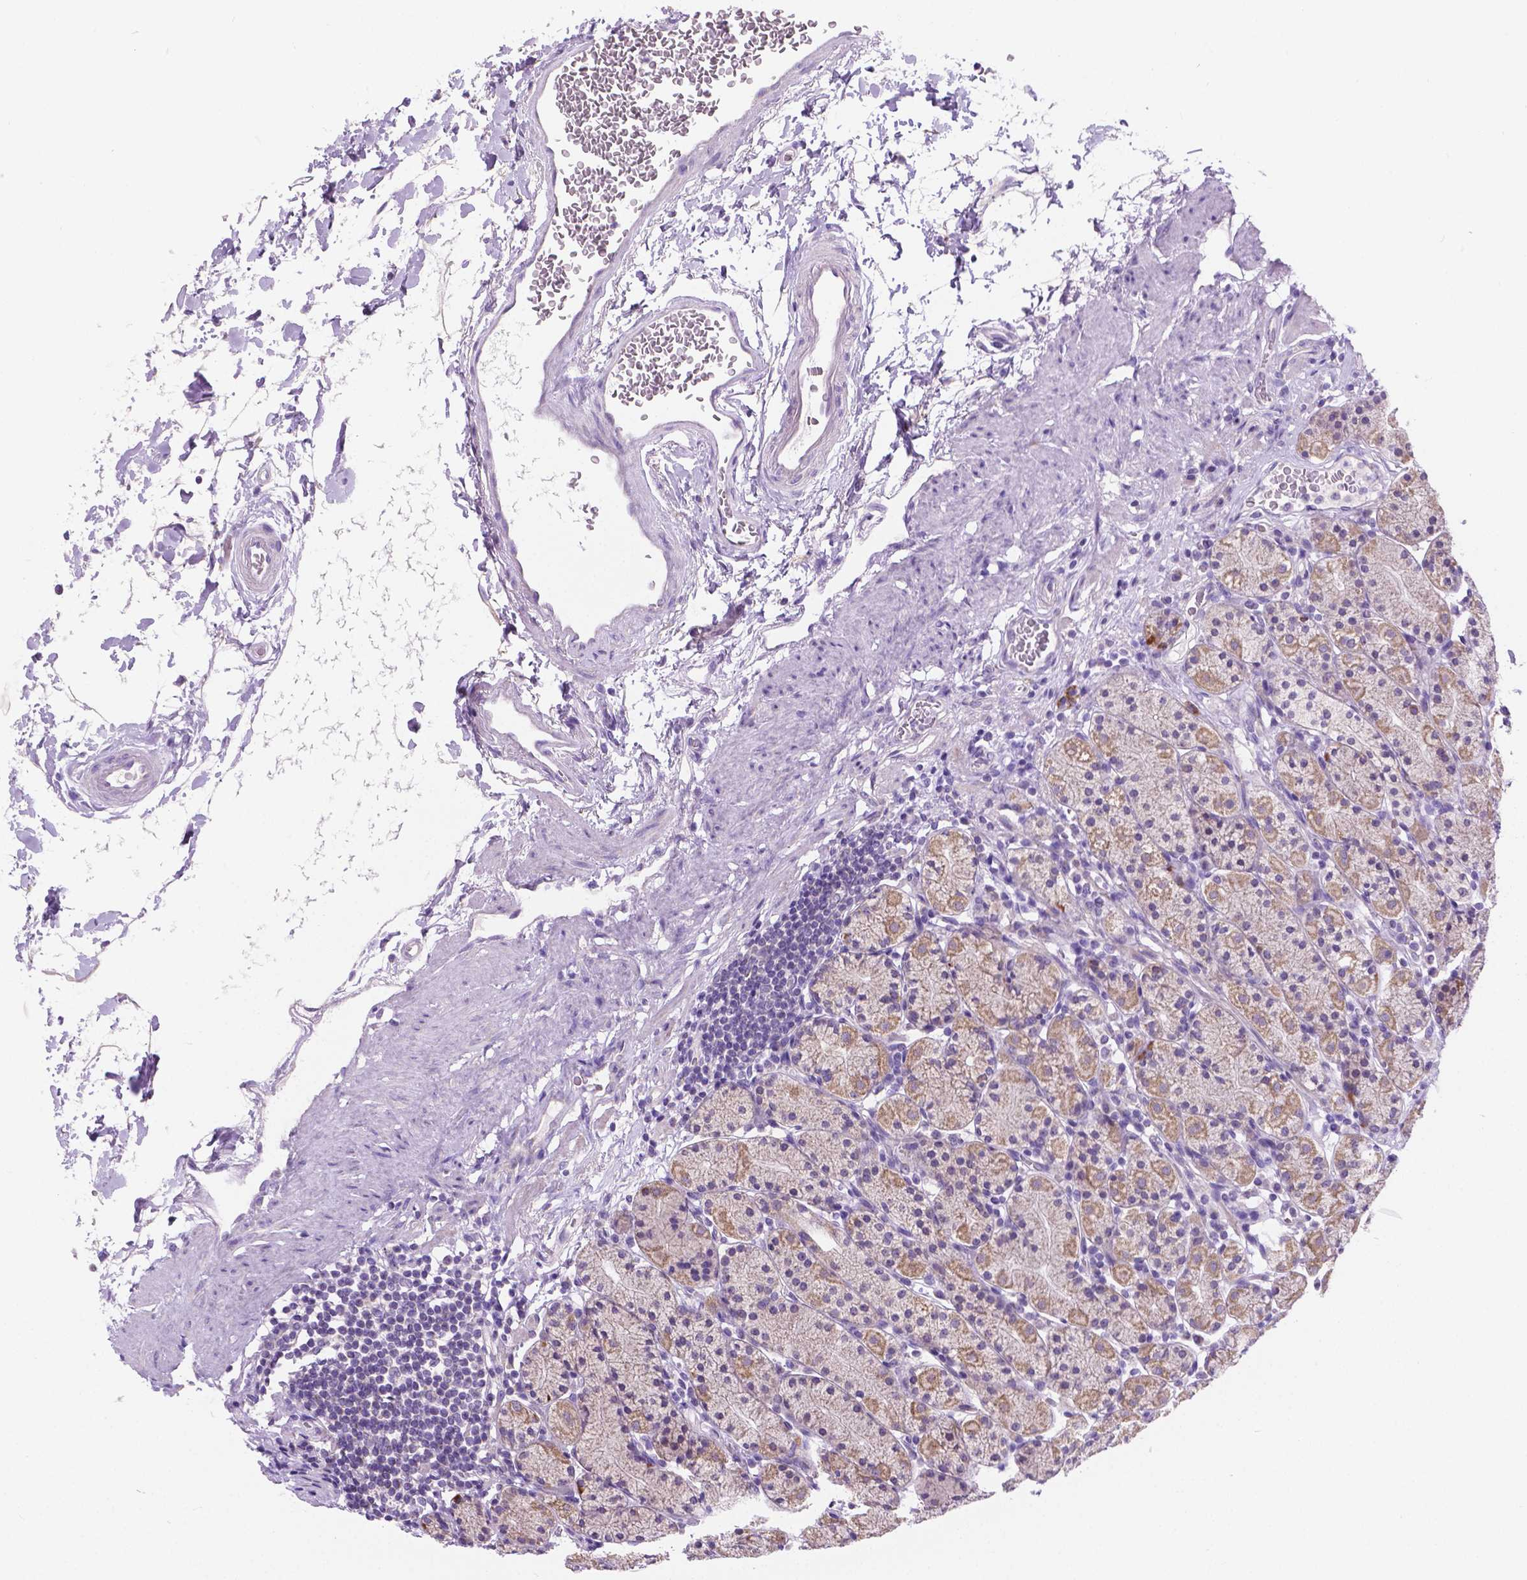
{"staining": {"intensity": "weak", "quantity": "25%-75%", "location": "cytoplasmic/membranous"}, "tissue": "stomach", "cell_type": "Glandular cells", "image_type": "normal", "snomed": [{"axis": "morphology", "description": "Normal tissue, NOS"}, {"axis": "topography", "description": "Stomach, upper"}, {"axis": "topography", "description": "Stomach"}], "caption": "Protein analysis of unremarkable stomach displays weak cytoplasmic/membranous positivity in approximately 25%-75% of glandular cells. (Brightfield microscopy of DAB IHC at high magnification).", "gene": "CSPG5", "patient": {"sex": "male", "age": 62}}